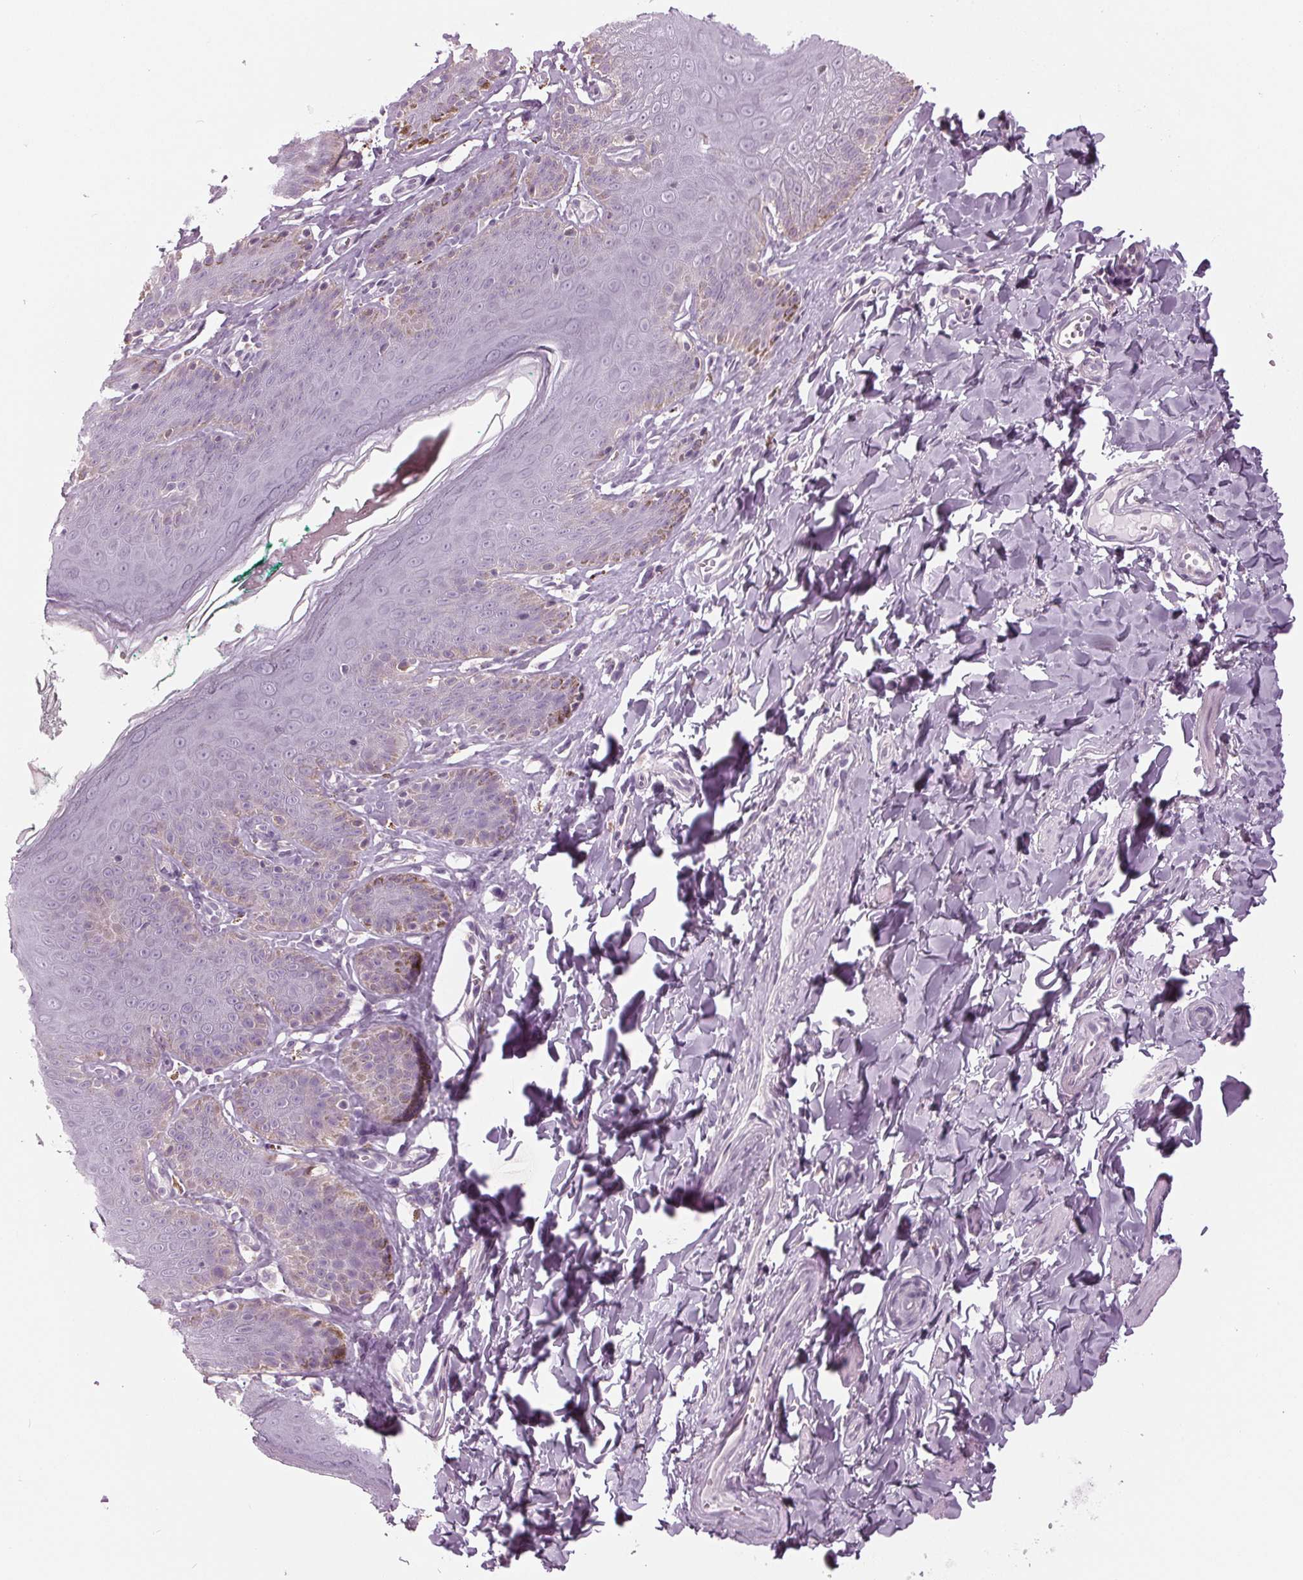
{"staining": {"intensity": "moderate", "quantity": "<25%", "location": "cytoplasmic/membranous"}, "tissue": "skin", "cell_type": "Epidermal cells", "image_type": "normal", "snomed": [{"axis": "morphology", "description": "Normal tissue, NOS"}, {"axis": "topography", "description": "Vulva"}, {"axis": "topography", "description": "Peripheral nerve tissue"}], "caption": "Human skin stained for a protein (brown) demonstrates moderate cytoplasmic/membranous positive expression in about <25% of epidermal cells.", "gene": "SAMD4A", "patient": {"sex": "female", "age": 66}}